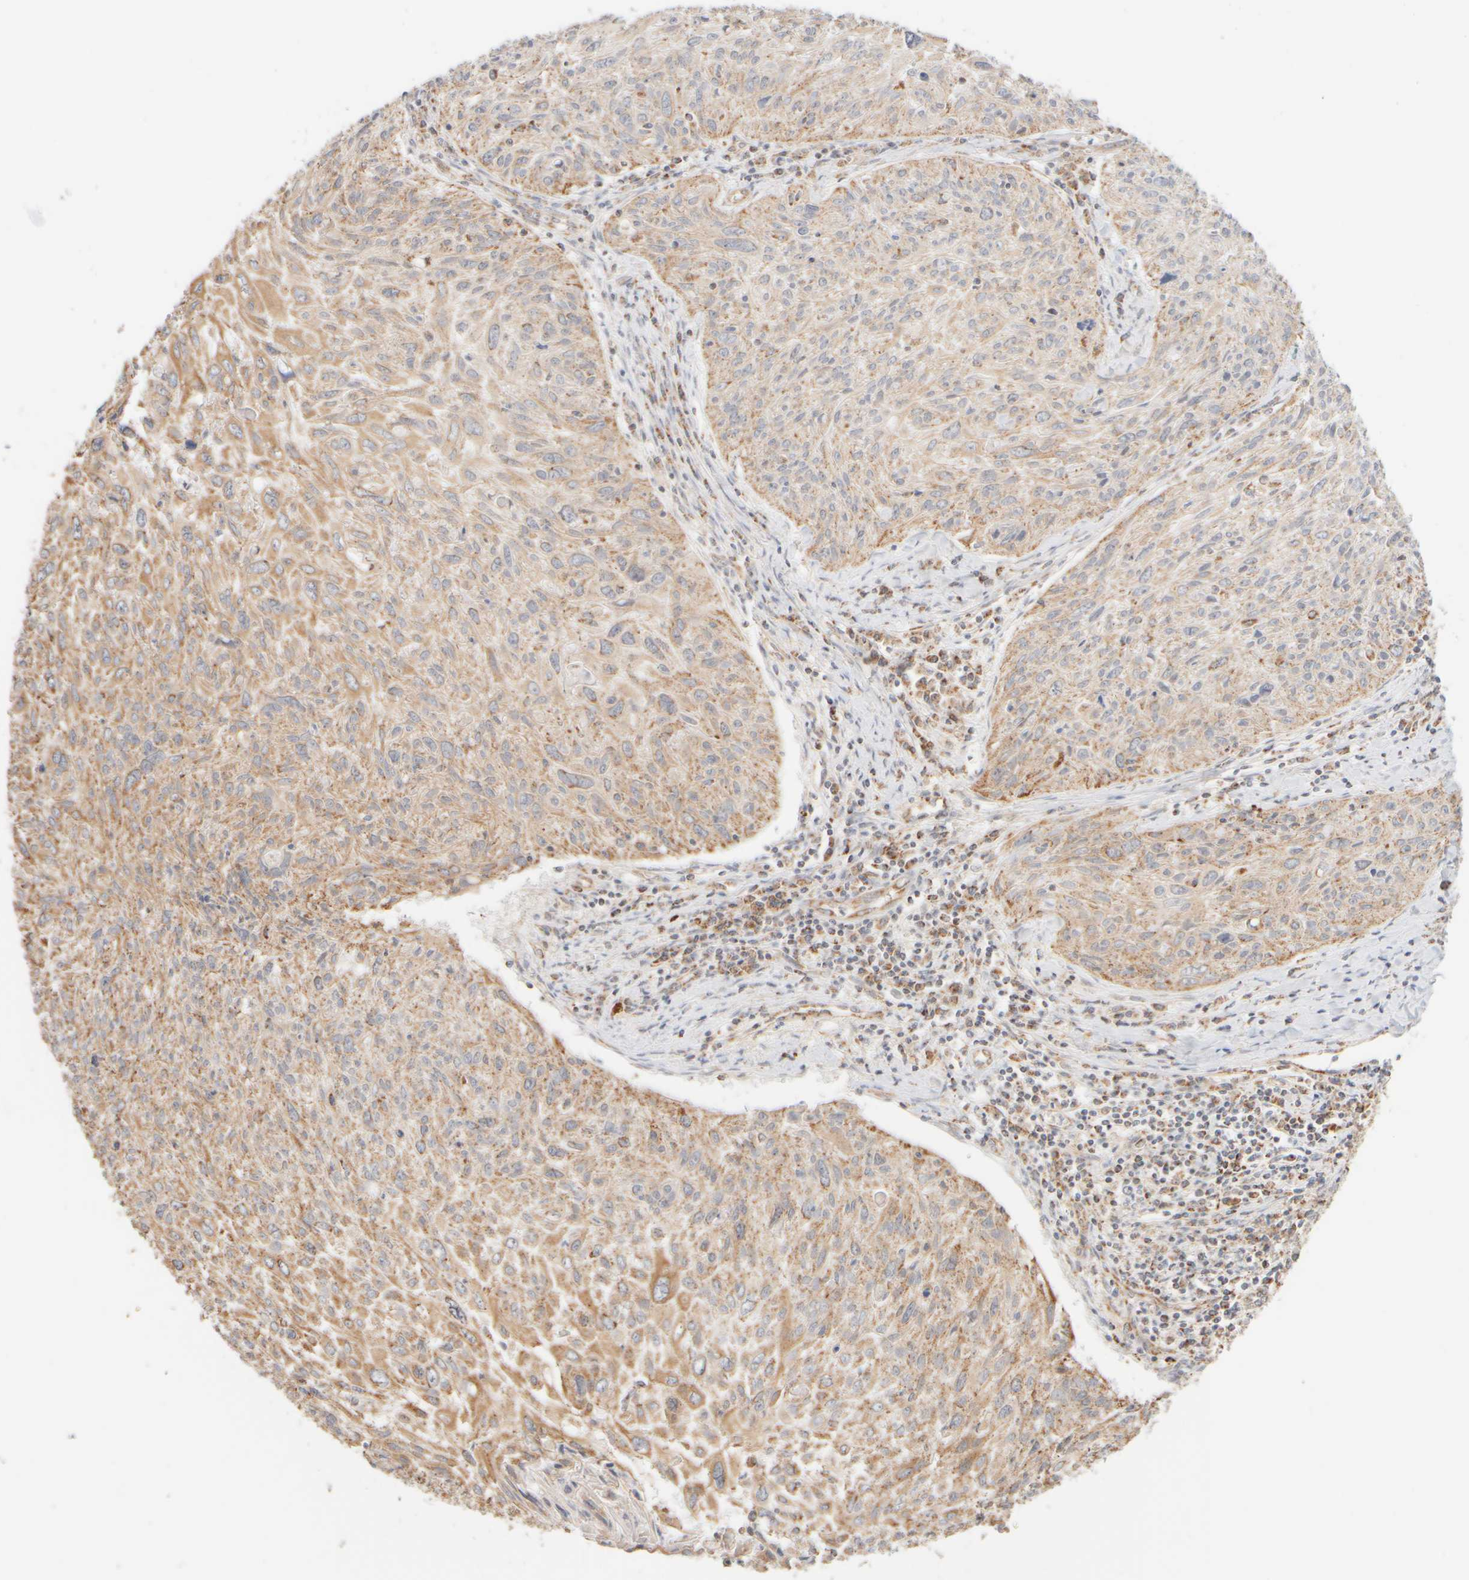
{"staining": {"intensity": "moderate", "quantity": "25%-75%", "location": "cytoplasmic/membranous"}, "tissue": "cervical cancer", "cell_type": "Tumor cells", "image_type": "cancer", "snomed": [{"axis": "morphology", "description": "Squamous cell carcinoma, NOS"}, {"axis": "topography", "description": "Cervix"}], "caption": "There is medium levels of moderate cytoplasmic/membranous expression in tumor cells of cervical cancer (squamous cell carcinoma), as demonstrated by immunohistochemical staining (brown color).", "gene": "APBB2", "patient": {"sex": "female", "age": 51}}